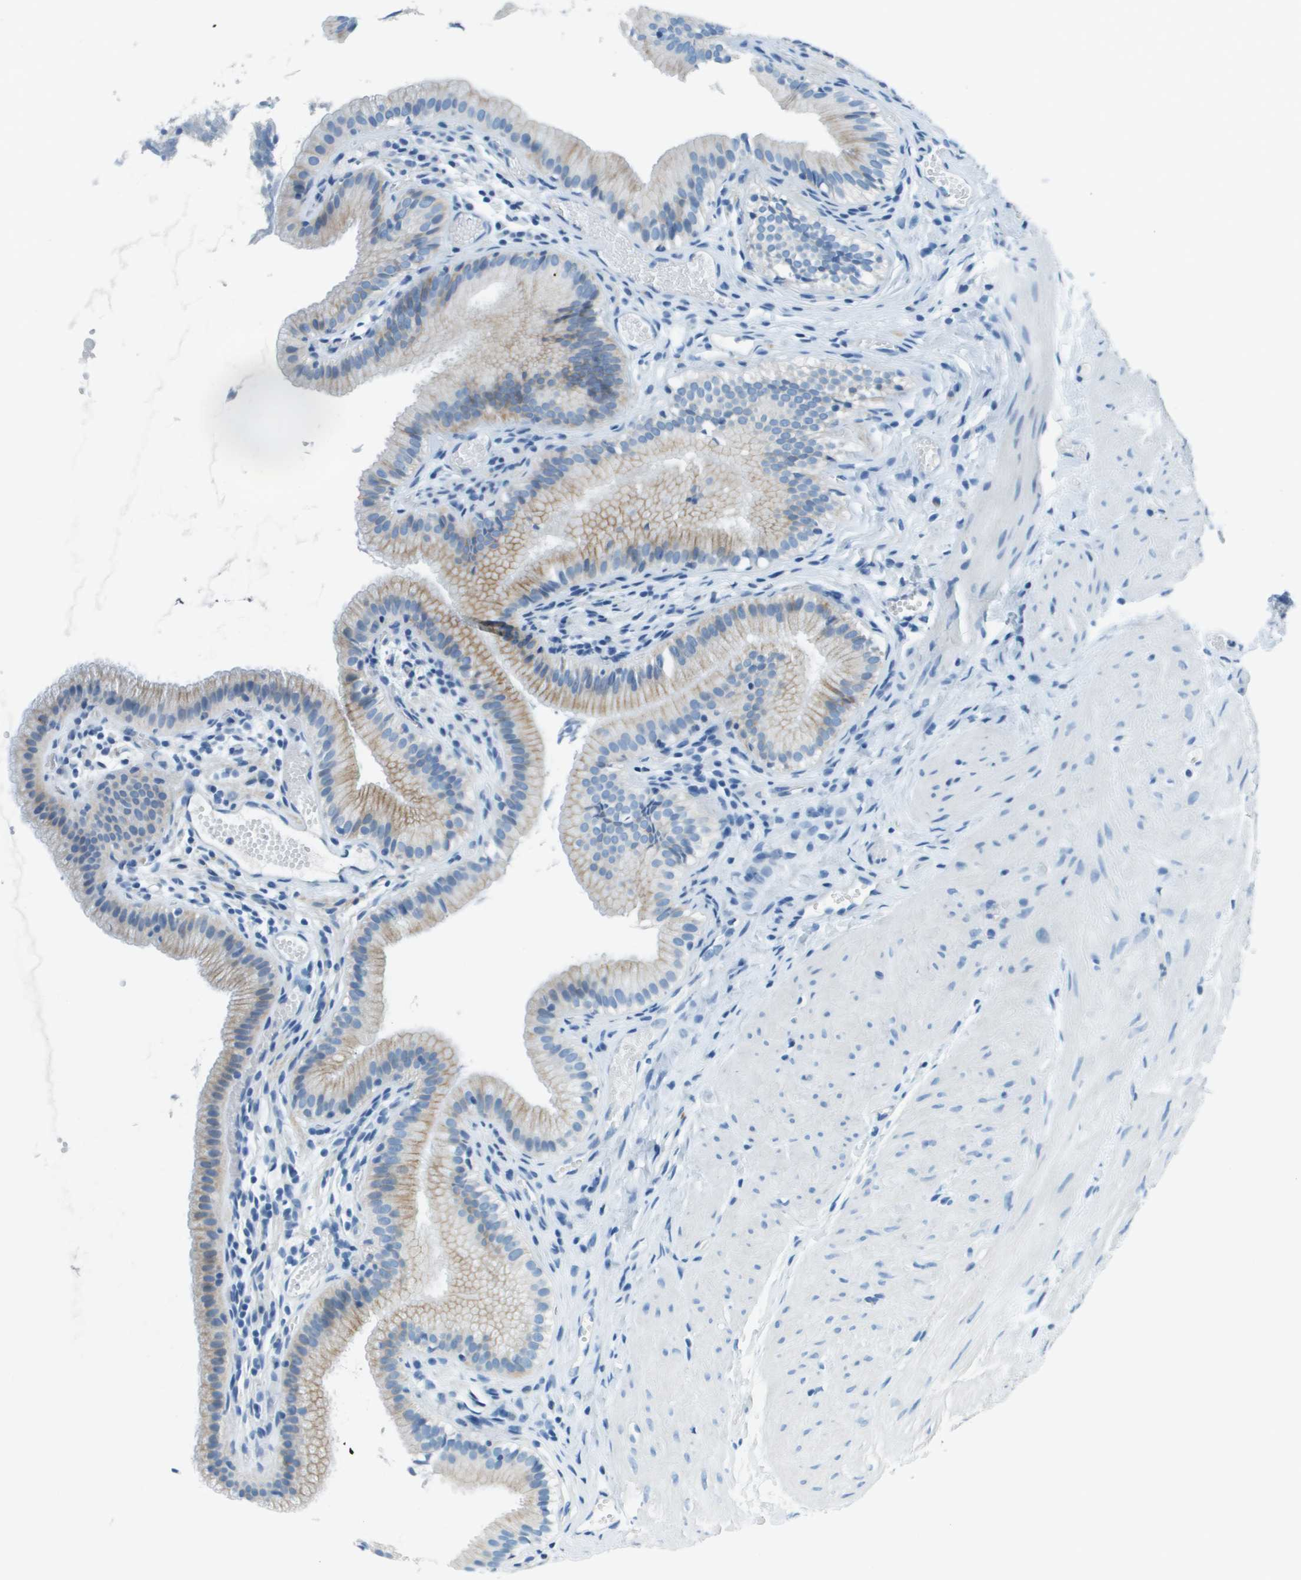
{"staining": {"intensity": "weak", "quantity": "25%-75%", "location": "cytoplasmic/membranous"}, "tissue": "gallbladder", "cell_type": "Glandular cells", "image_type": "normal", "snomed": [{"axis": "morphology", "description": "Normal tissue, NOS"}, {"axis": "topography", "description": "Gallbladder"}], "caption": "Protein expression analysis of unremarkable gallbladder displays weak cytoplasmic/membranous staining in approximately 25%-75% of glandular cells.", "gene": "SLC16A10", "patient": {"sex": "female", "age": 26}}